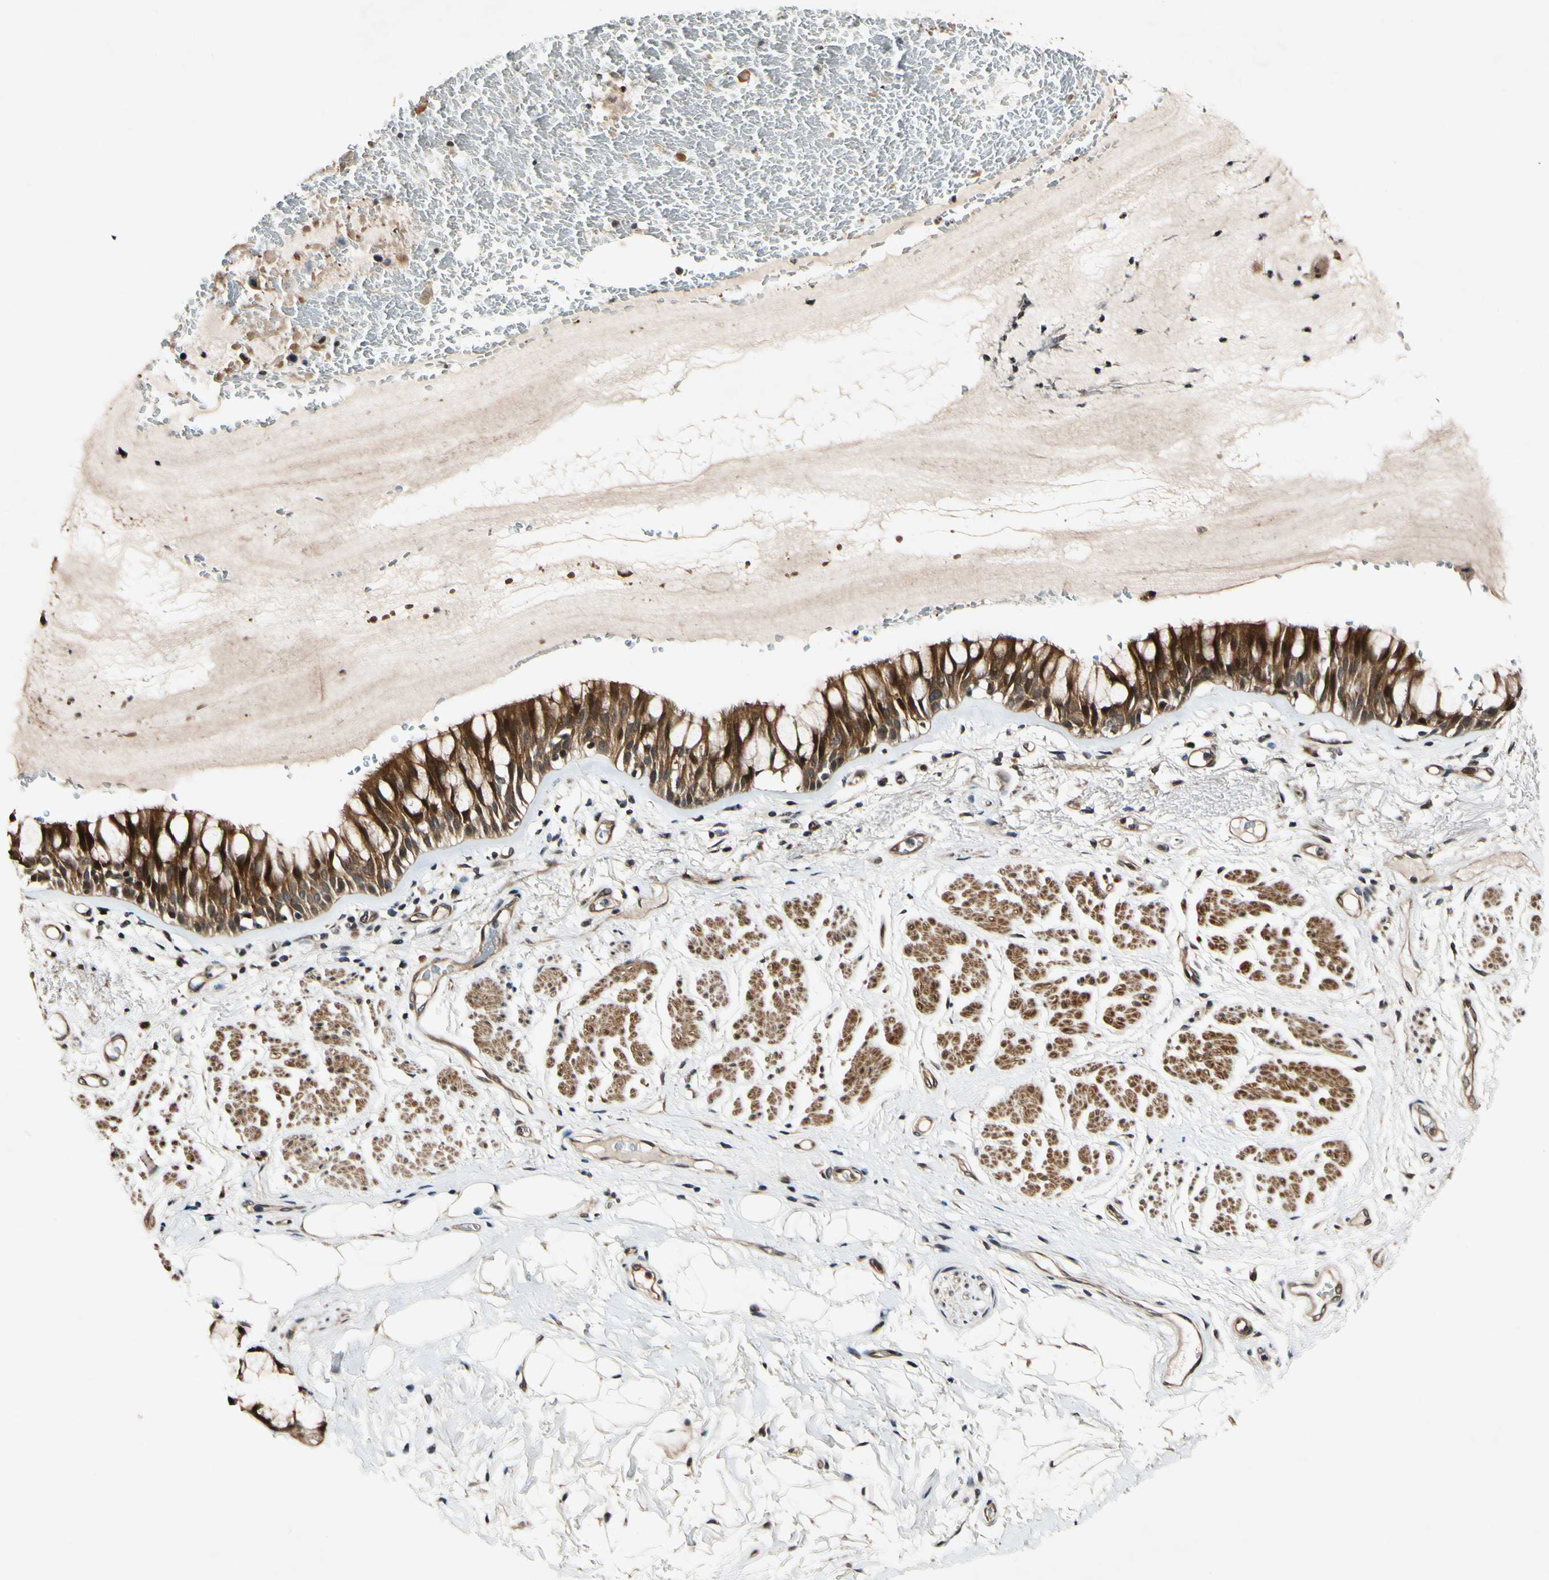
{"staining": {"intensity": "strong", "quantity": ">75%", "location": "cytoplasmic/membranous"}, "tissue": "bronchus", "cell_type": "Respiratory epithelial cells", "image_type": "normal", "snomed": [{"axis": "morphology", "description": "Normal tissue, NOS"}, {"axis": "topography", "description": "Bronchus"}], "caption": "A photomicrograph showing strong cytoplasmic/membranous positivity in approximately >75% of respiratory epithelial cells in normal bronchus, as visualized by brown immunohistochemical staining.", "gene": "CSNK1E", "patient": {"sex": "male", "age": 66}}